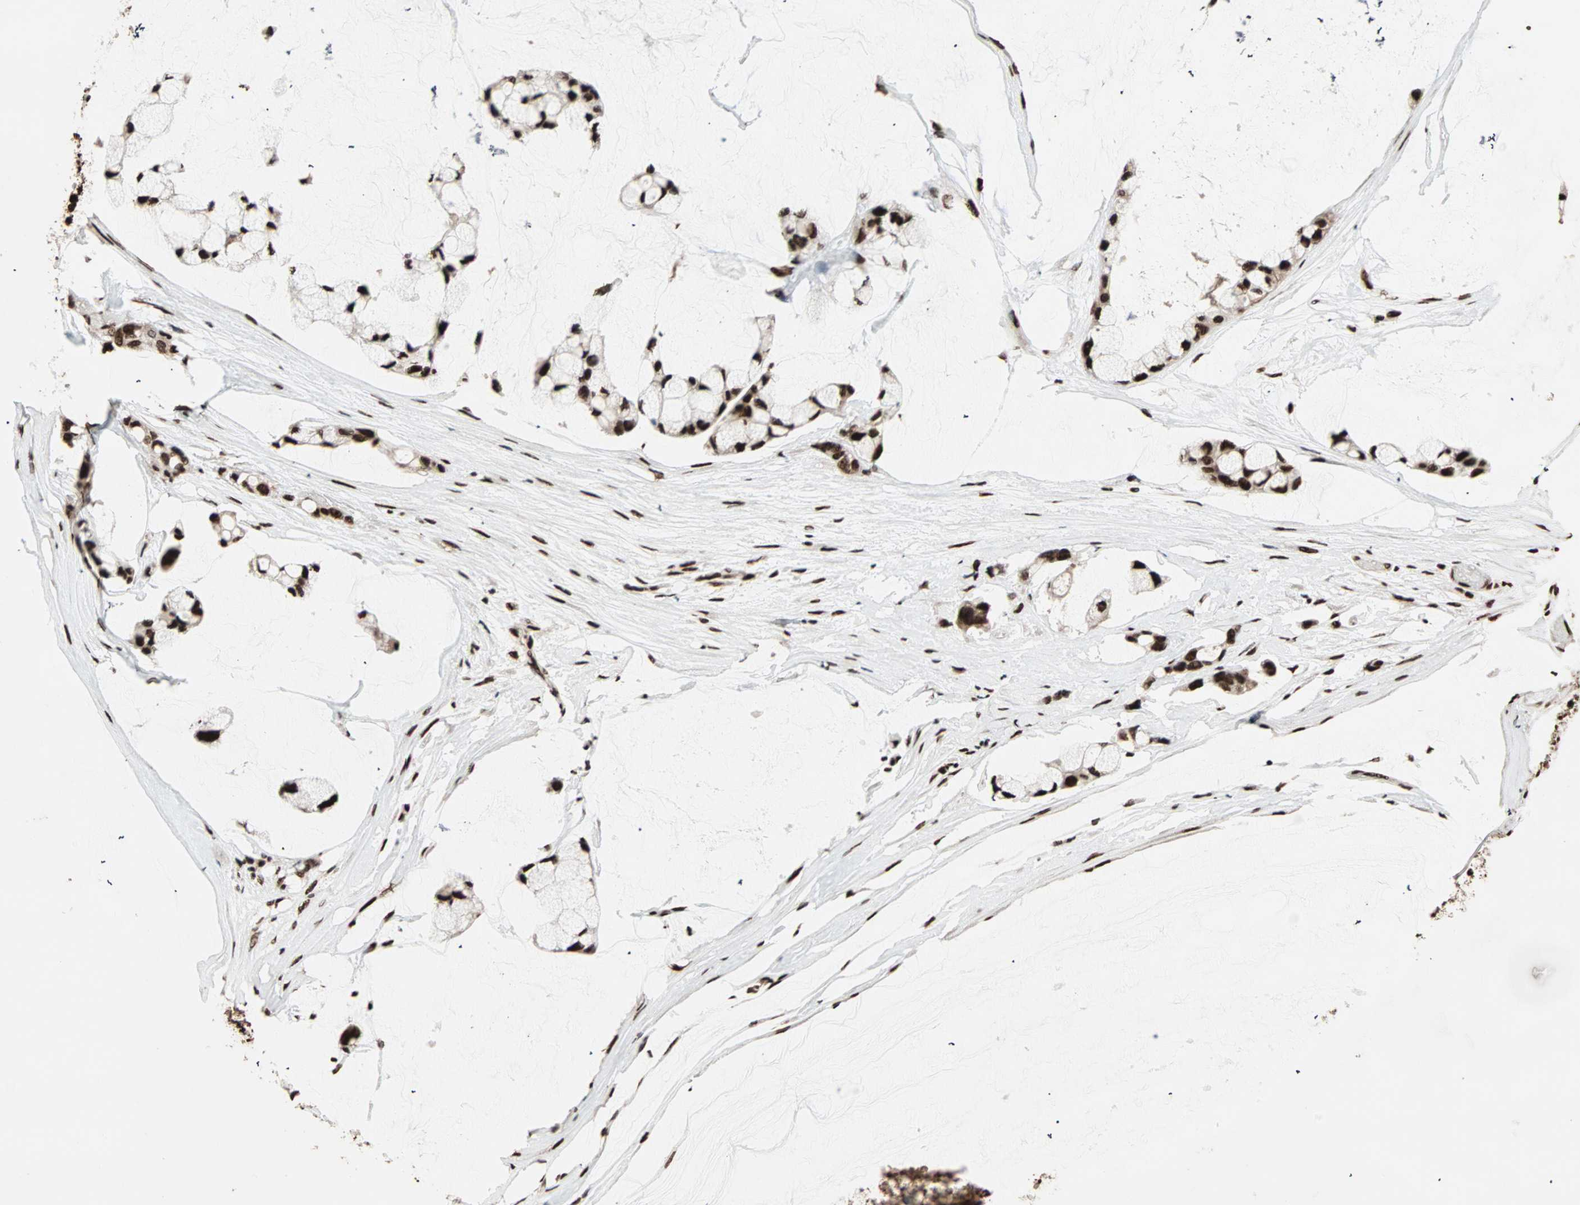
{"staining": {"intensity": "strong", "quantity": ">75%", "location": "nuclear"}, "tissue": "ovarian cancer", "cell_type": "Tumor cells", "image_type": "cancer", "snomed": [{"axis": "morphology", "description": "Cystadenocarcinoma, mucinous, NOS"}, {"axis": "topography", "description": "Ovary"}], "caption": "Human ovarian cancer stained for a protein (brown) demonstrates strong nuclear positive expression in about >75% of tumor cells.", "gene": "ILF2", "patient": {"sex": "female", "age": 39}}